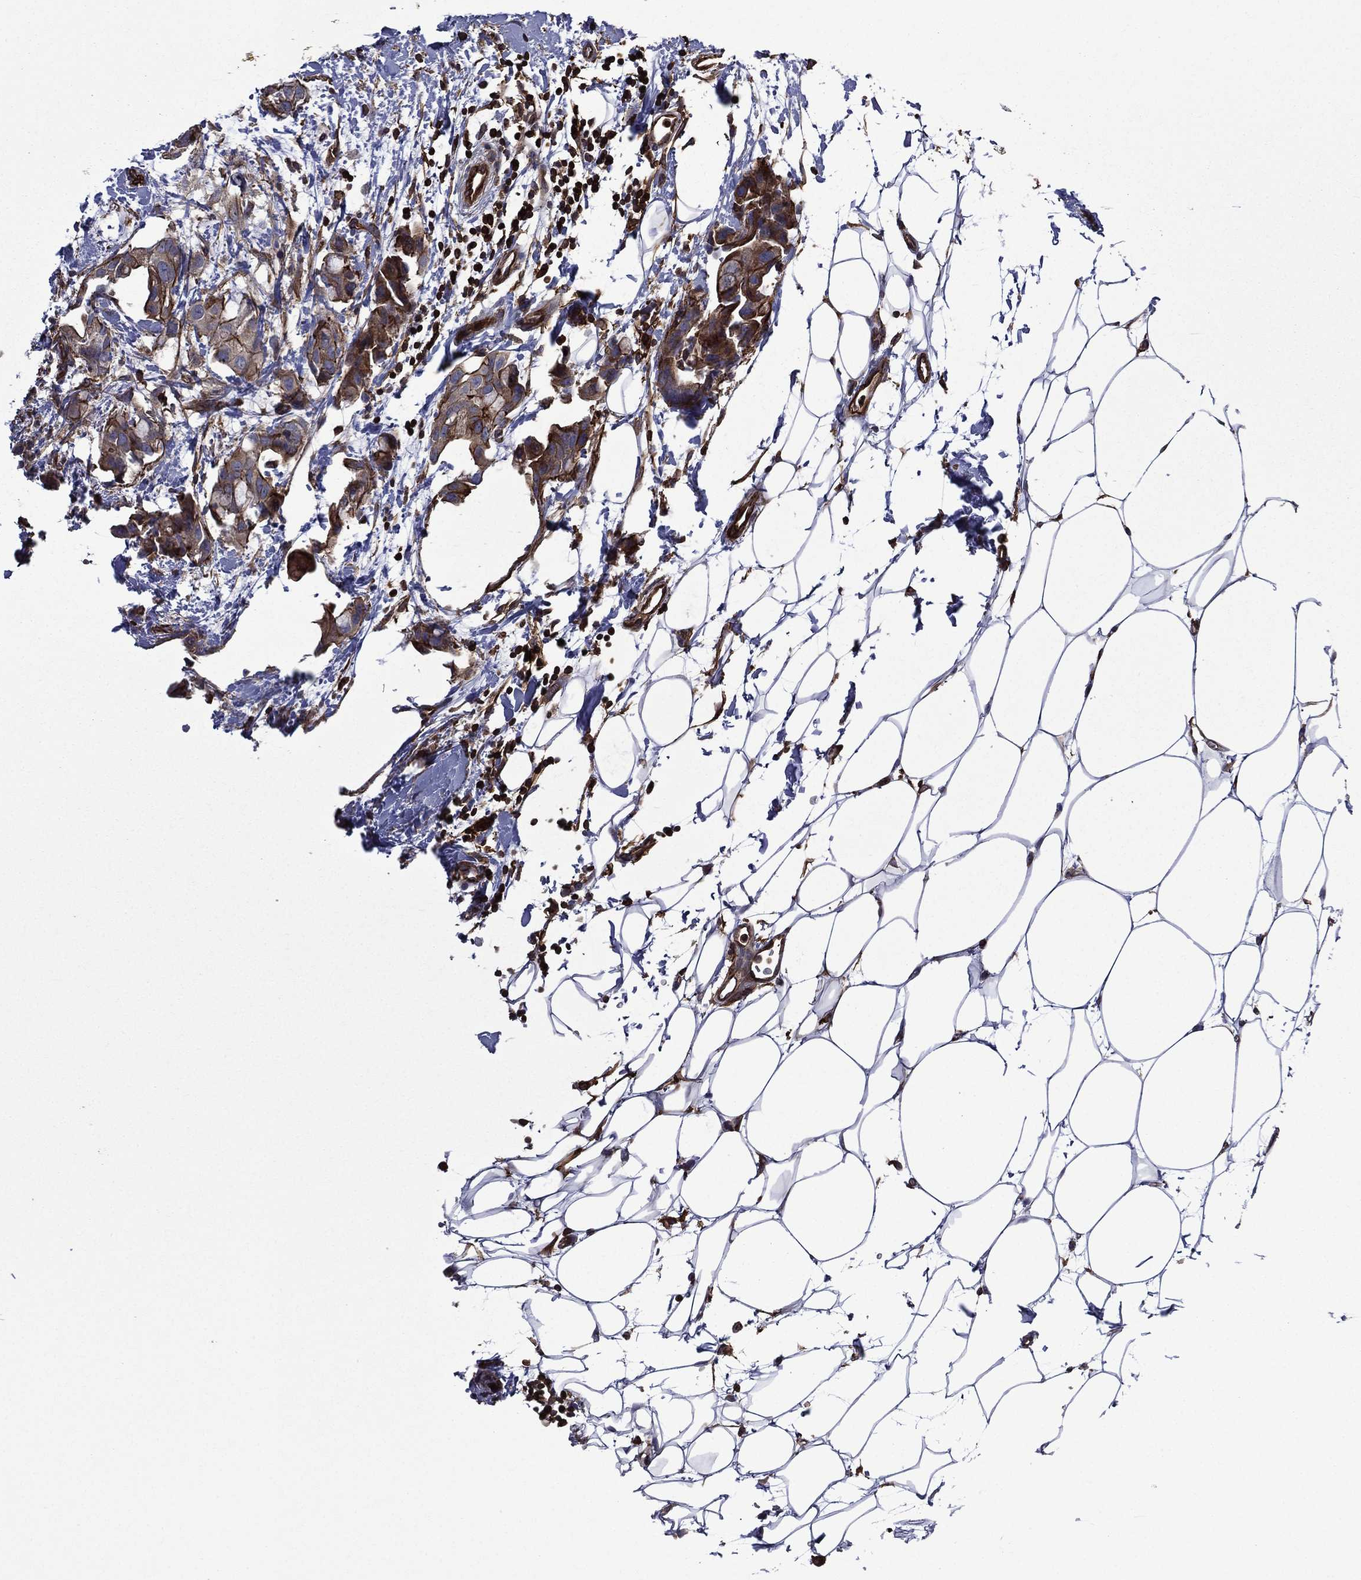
{"staining": {"intensity": "strong", "quantity": "25%-75%", "location": "cytoplasmic/membranous"}, "tissue": "breast cancer", "cell_type": "Tumor cells", "image_type": "cancer", "snomed": [{"axis": "morphology", "description": "Normal tissue, NOS"}, {"axis": "morphology", "description": "Duct carcinoma"}, {"axis": "topography", "description": "Breast"}], "caption": "Approximately 25%-75% of tumor cells in breast cancer (intraductal carcinoma) reveal strong cytoplasmic/membranous protein expression as visualized by brown immunohistochemical staining.", "gene": "PLPP3", "patient": {"sex": "female", "age": 40}}